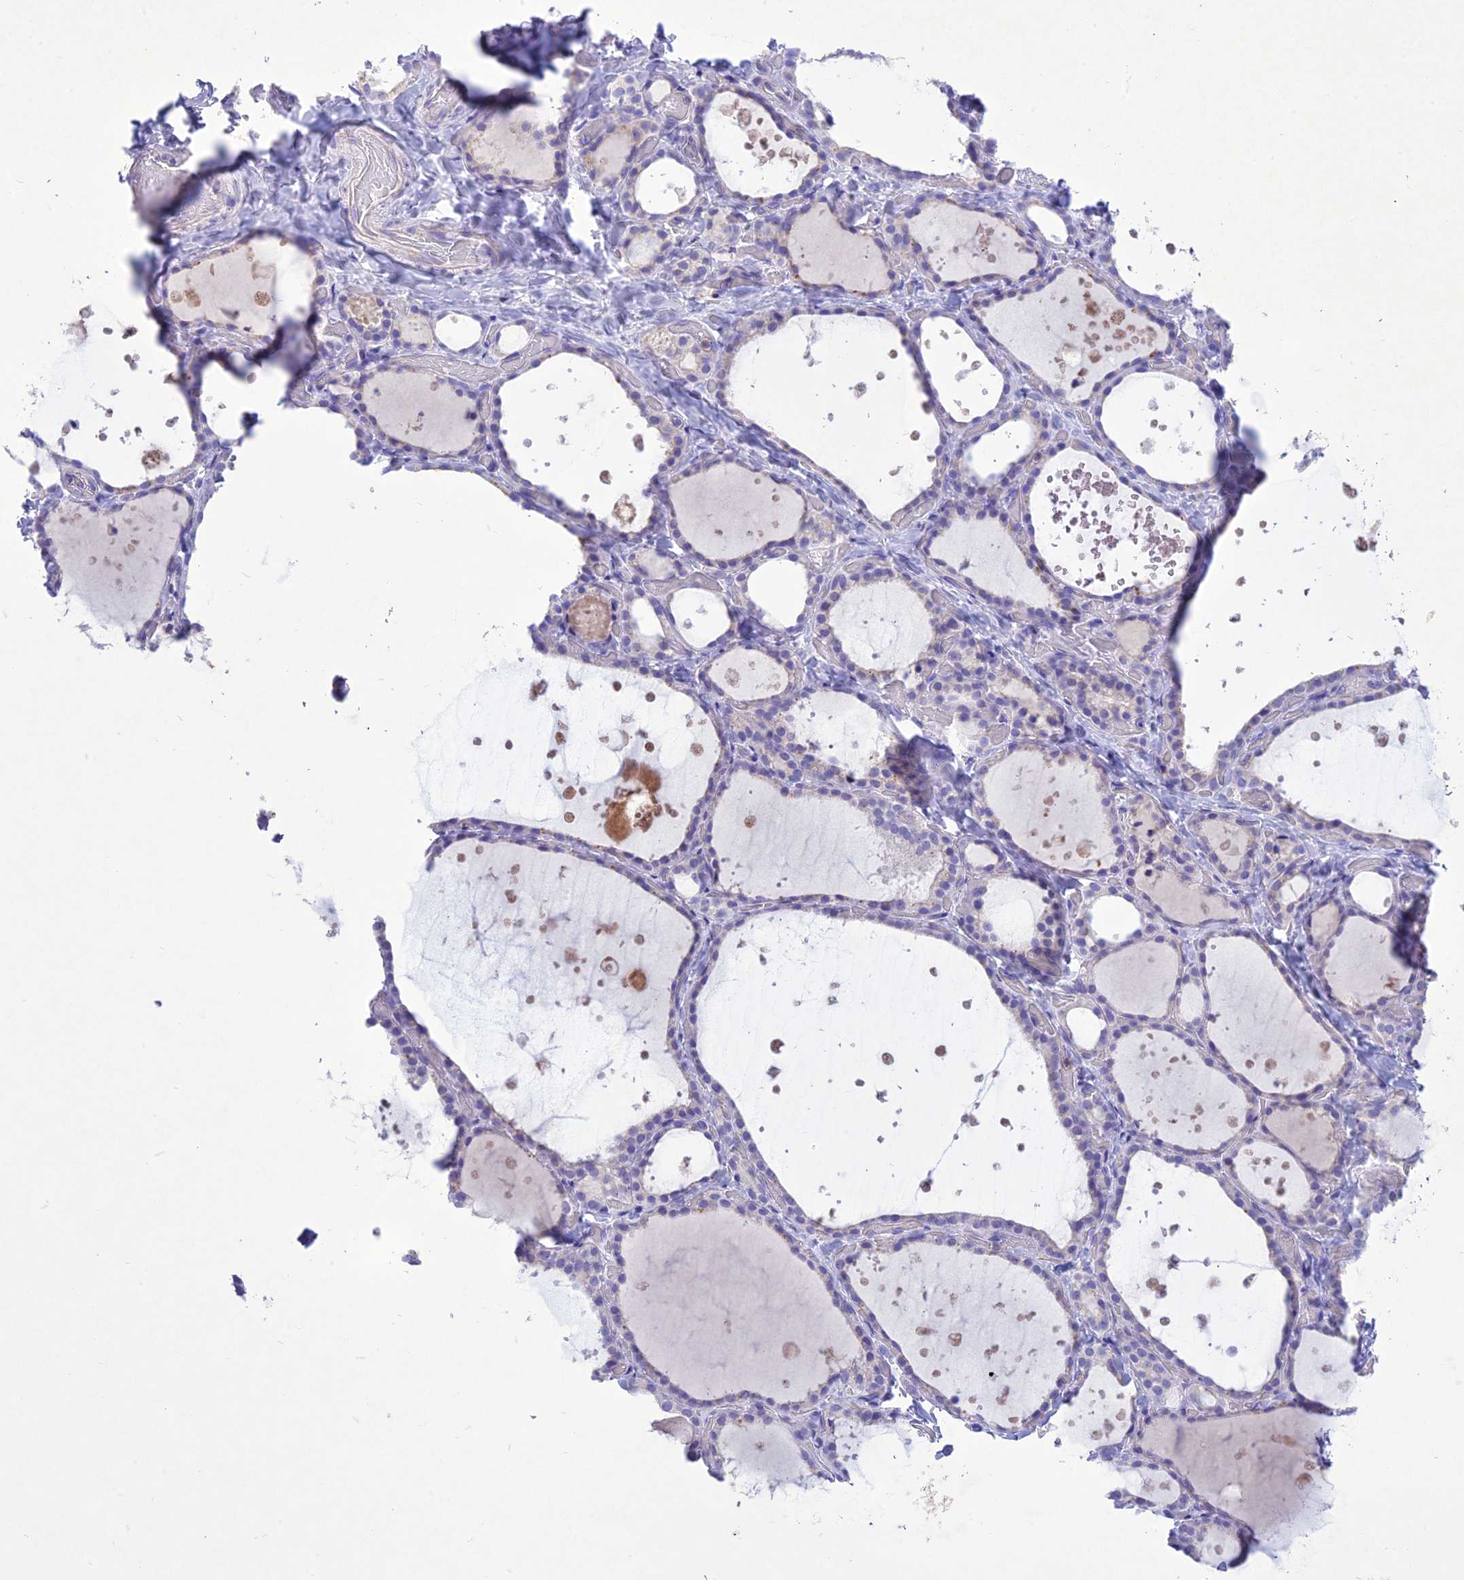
{"staining": {"intensity": "negative", "quantity": "none", "location": "none"}, "tissue": "thyroid gland", "cell_type": "Glandular cells", "image_type": "normal", "snomed": [{"axis": "morphology", "description": "Normal tissue, NOS"}, {"axis": "topography", "description": "Thyroid gland"}], "caption": "This is an immunohistochemistry (IHC) image of benign human thyroid gland. There is no expression in glandular cells.", "gene": "SLC13A5", "patient": {"sex": "female", "age": 44}}